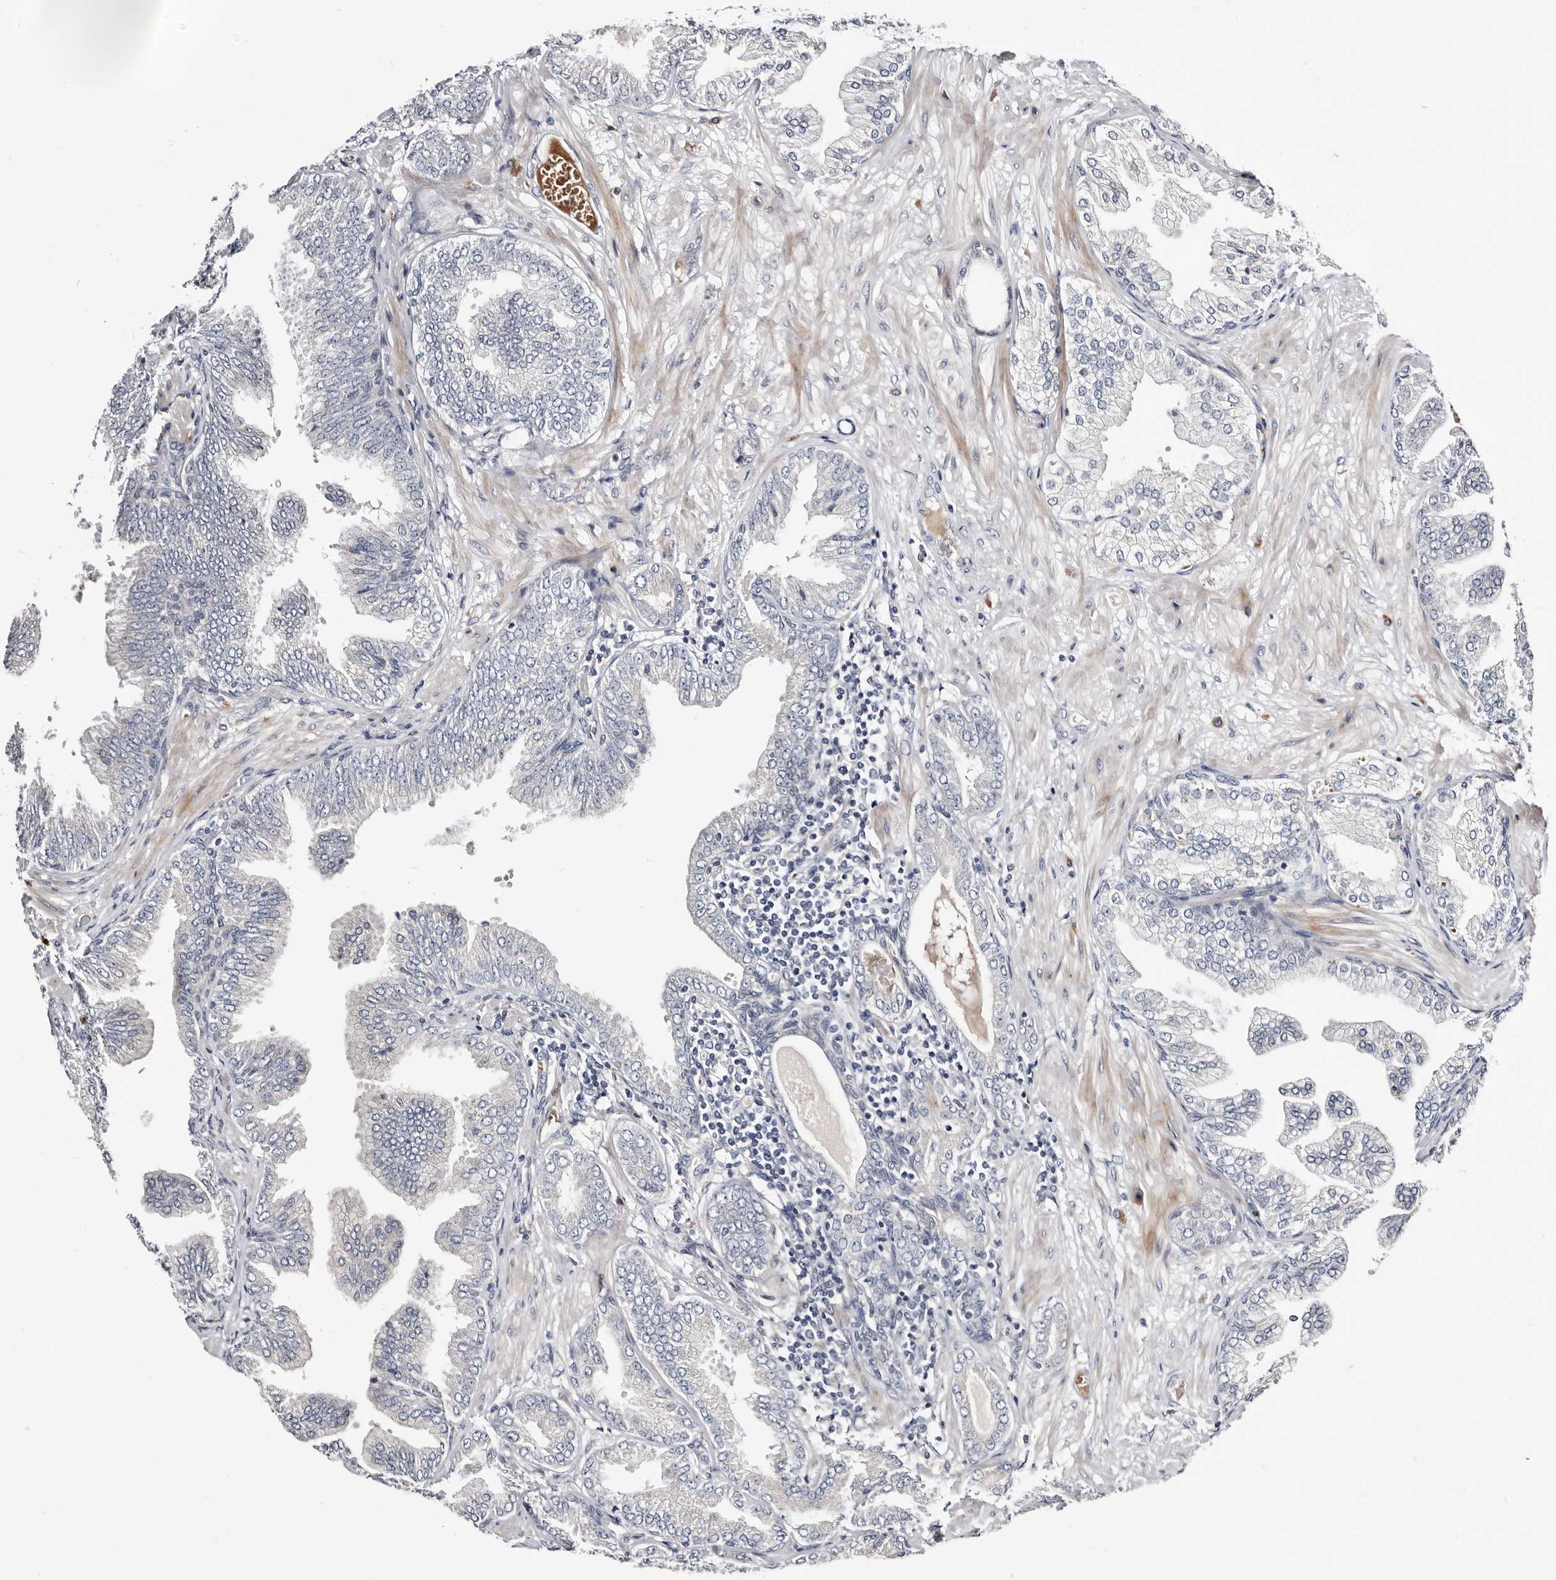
{"staining": {"intensity": "negative", "quantity": "none", "location": "none"}, "tissue": "prostate cancer", "cell_type": "Tumor cells", "image_type": "cancer", "snomed": [{"axis": "morphology", "description": "Adenocarcinoma, Low grade"}, {"axis": "topography", "description": "Prostate"}], "caption": "Immunohistochemistry of human prostate cancer shows no staining in tumor cells.", "gene": "USH1C", "patient": {"sex": "male", "age": 63}}